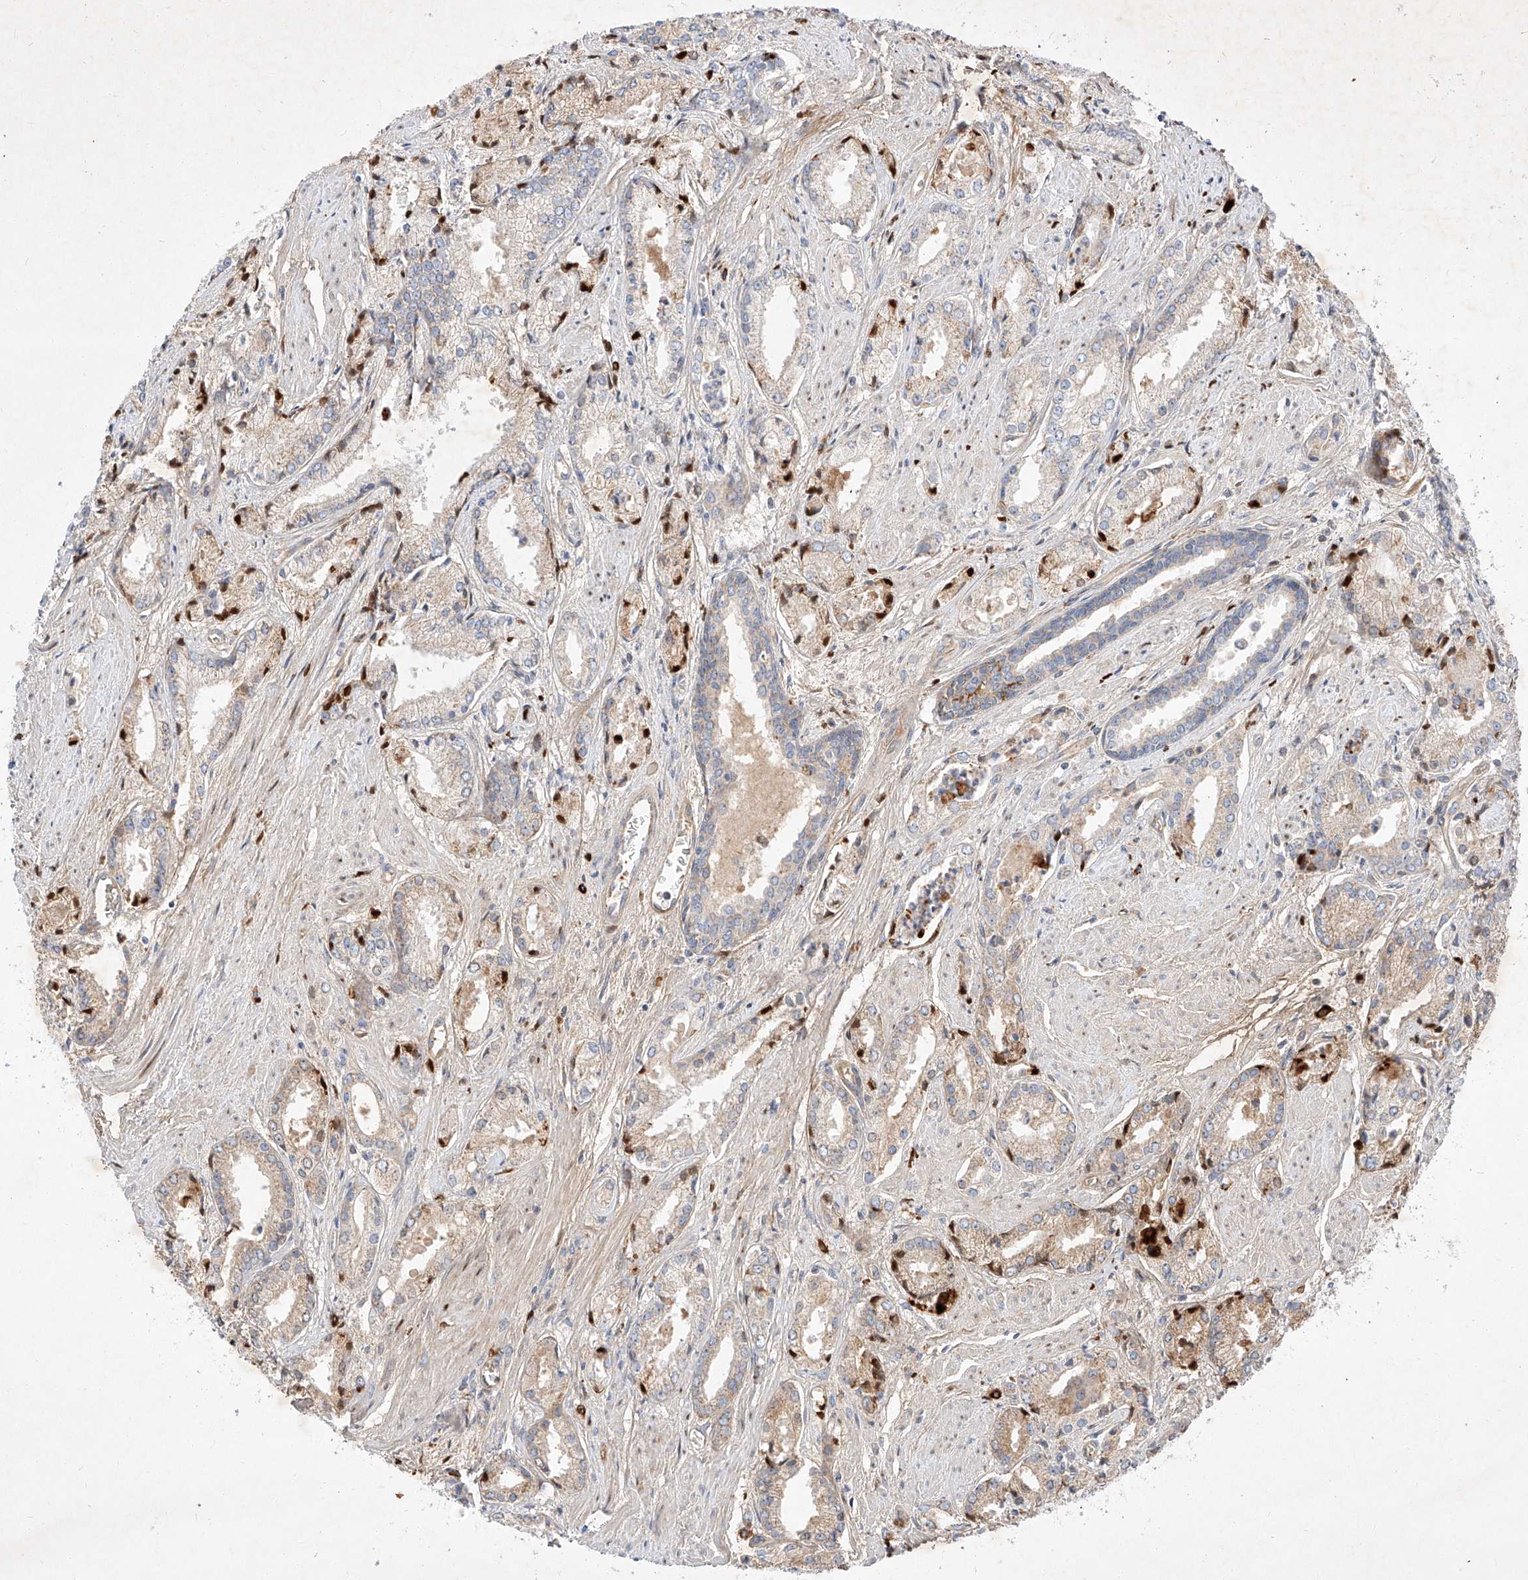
{"staining": {"intensity": "weak", "quantity": "<25%", "location": "cytoplasmic/membranous"}, "tissue": "prostate cancer", "cell_type": "Tumor cells", "image_type": "cancer", "snomed": [{"axis": "morphology", "description": "Adenocarcinoma, Low grade"}, {"axis": "topography", "description": "Prostate"}], "caption": "The image exhibits no significant staining in tumor cells of prostate cancer.", "gene": "OSGEPL1", "patient": {"sex": "male", "age": 54}}